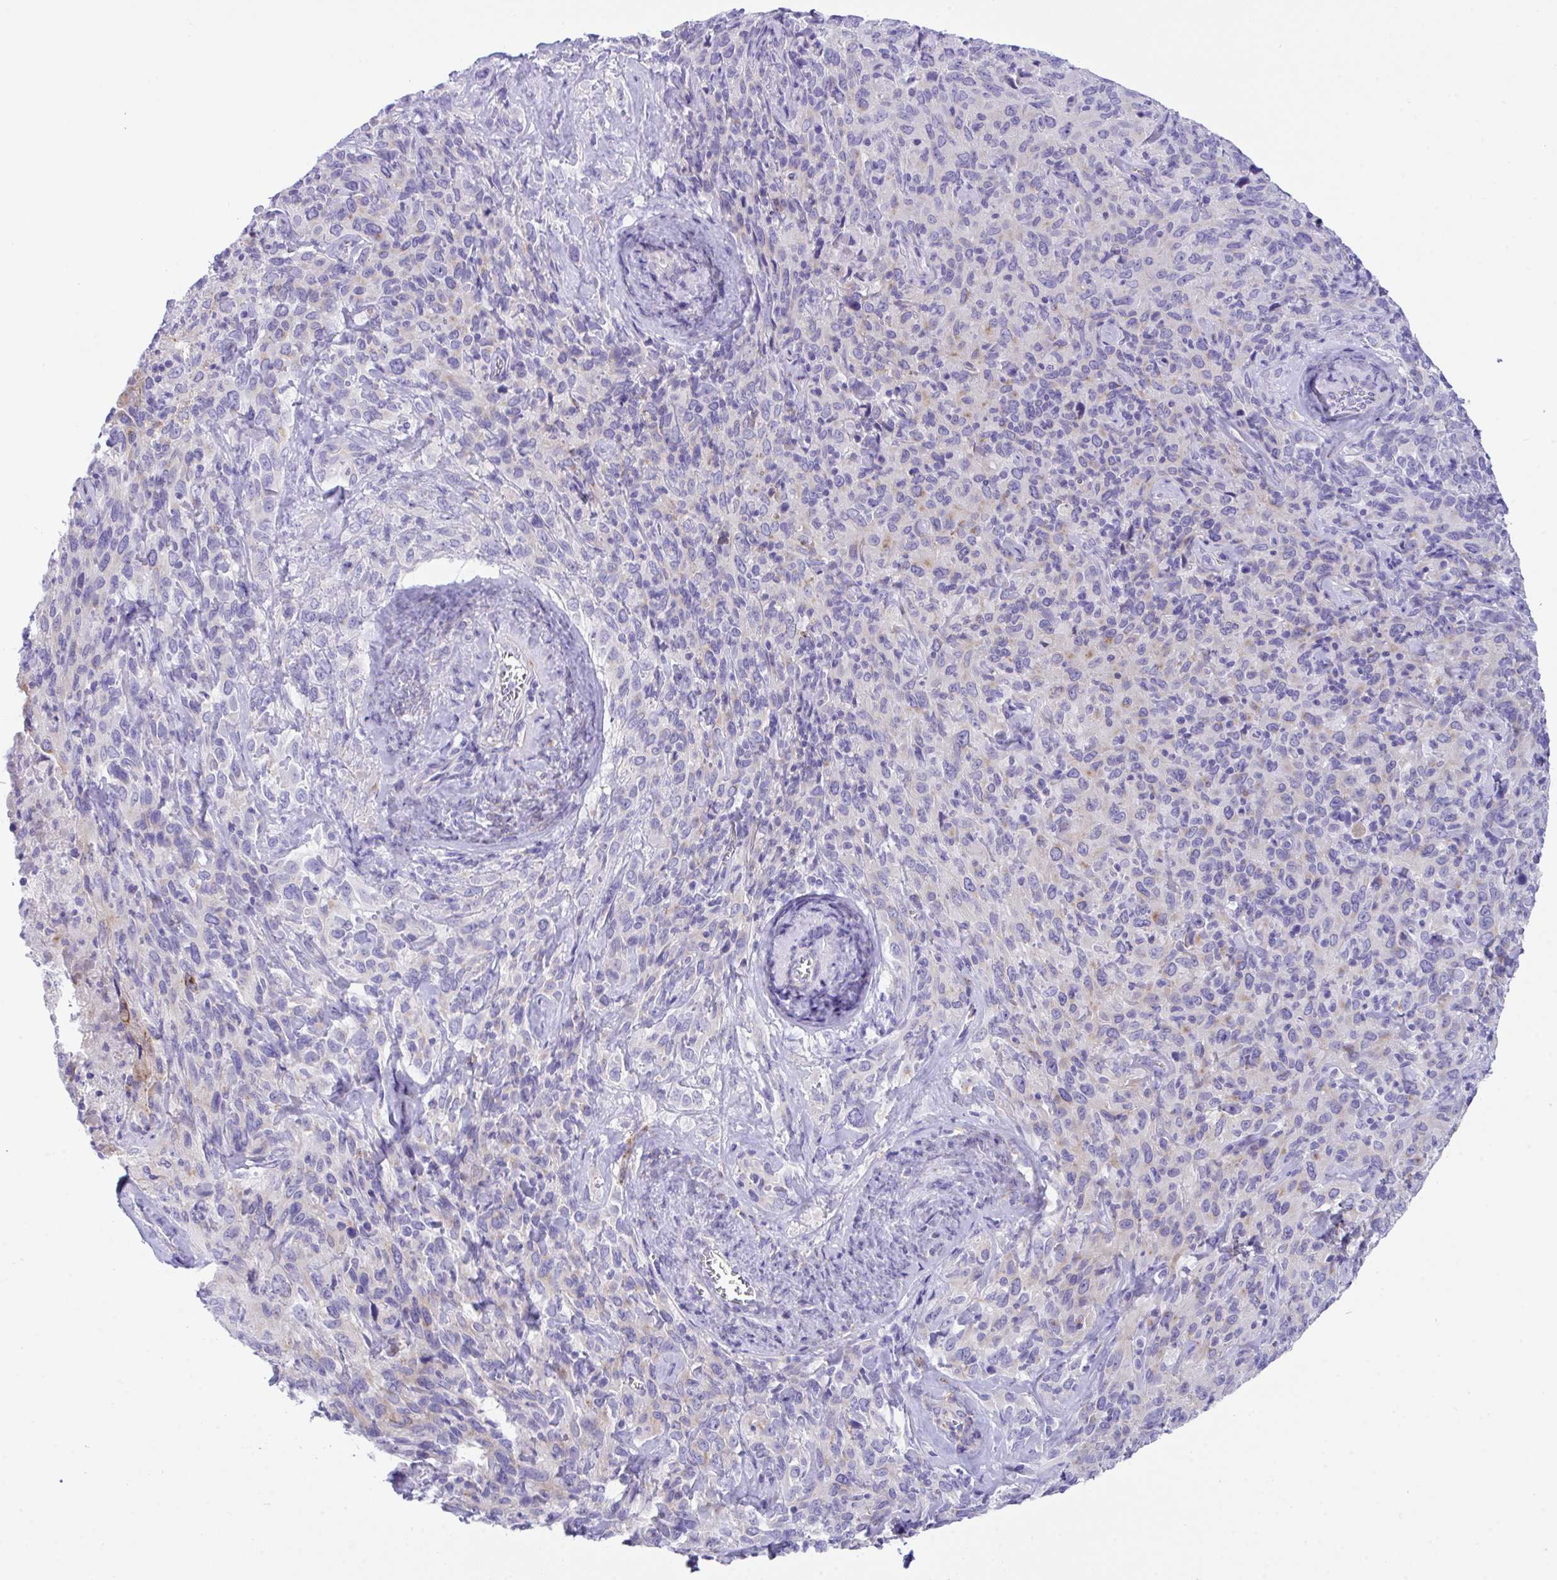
{"staining": {"intensity": "negative", "quantity": "none", "location": "none"}, "tissue": "cervical cancer", "cell_type": "Tumor cells", "image_type": "cancer", "snomed": [{"axis": "morphology", "description": "Normal tissue, NOS"}, {"axis": "morphology", "description": "Squamous cell carcinoma, NOS"}, {"axis": "topography", "description": "Cervix"}], "caption": "Tumor cells show no significant staining in squamous cell carcinoma (cervical).", "gene": "TMEM106B", "patient": {"sex": "female", "age": 51}}